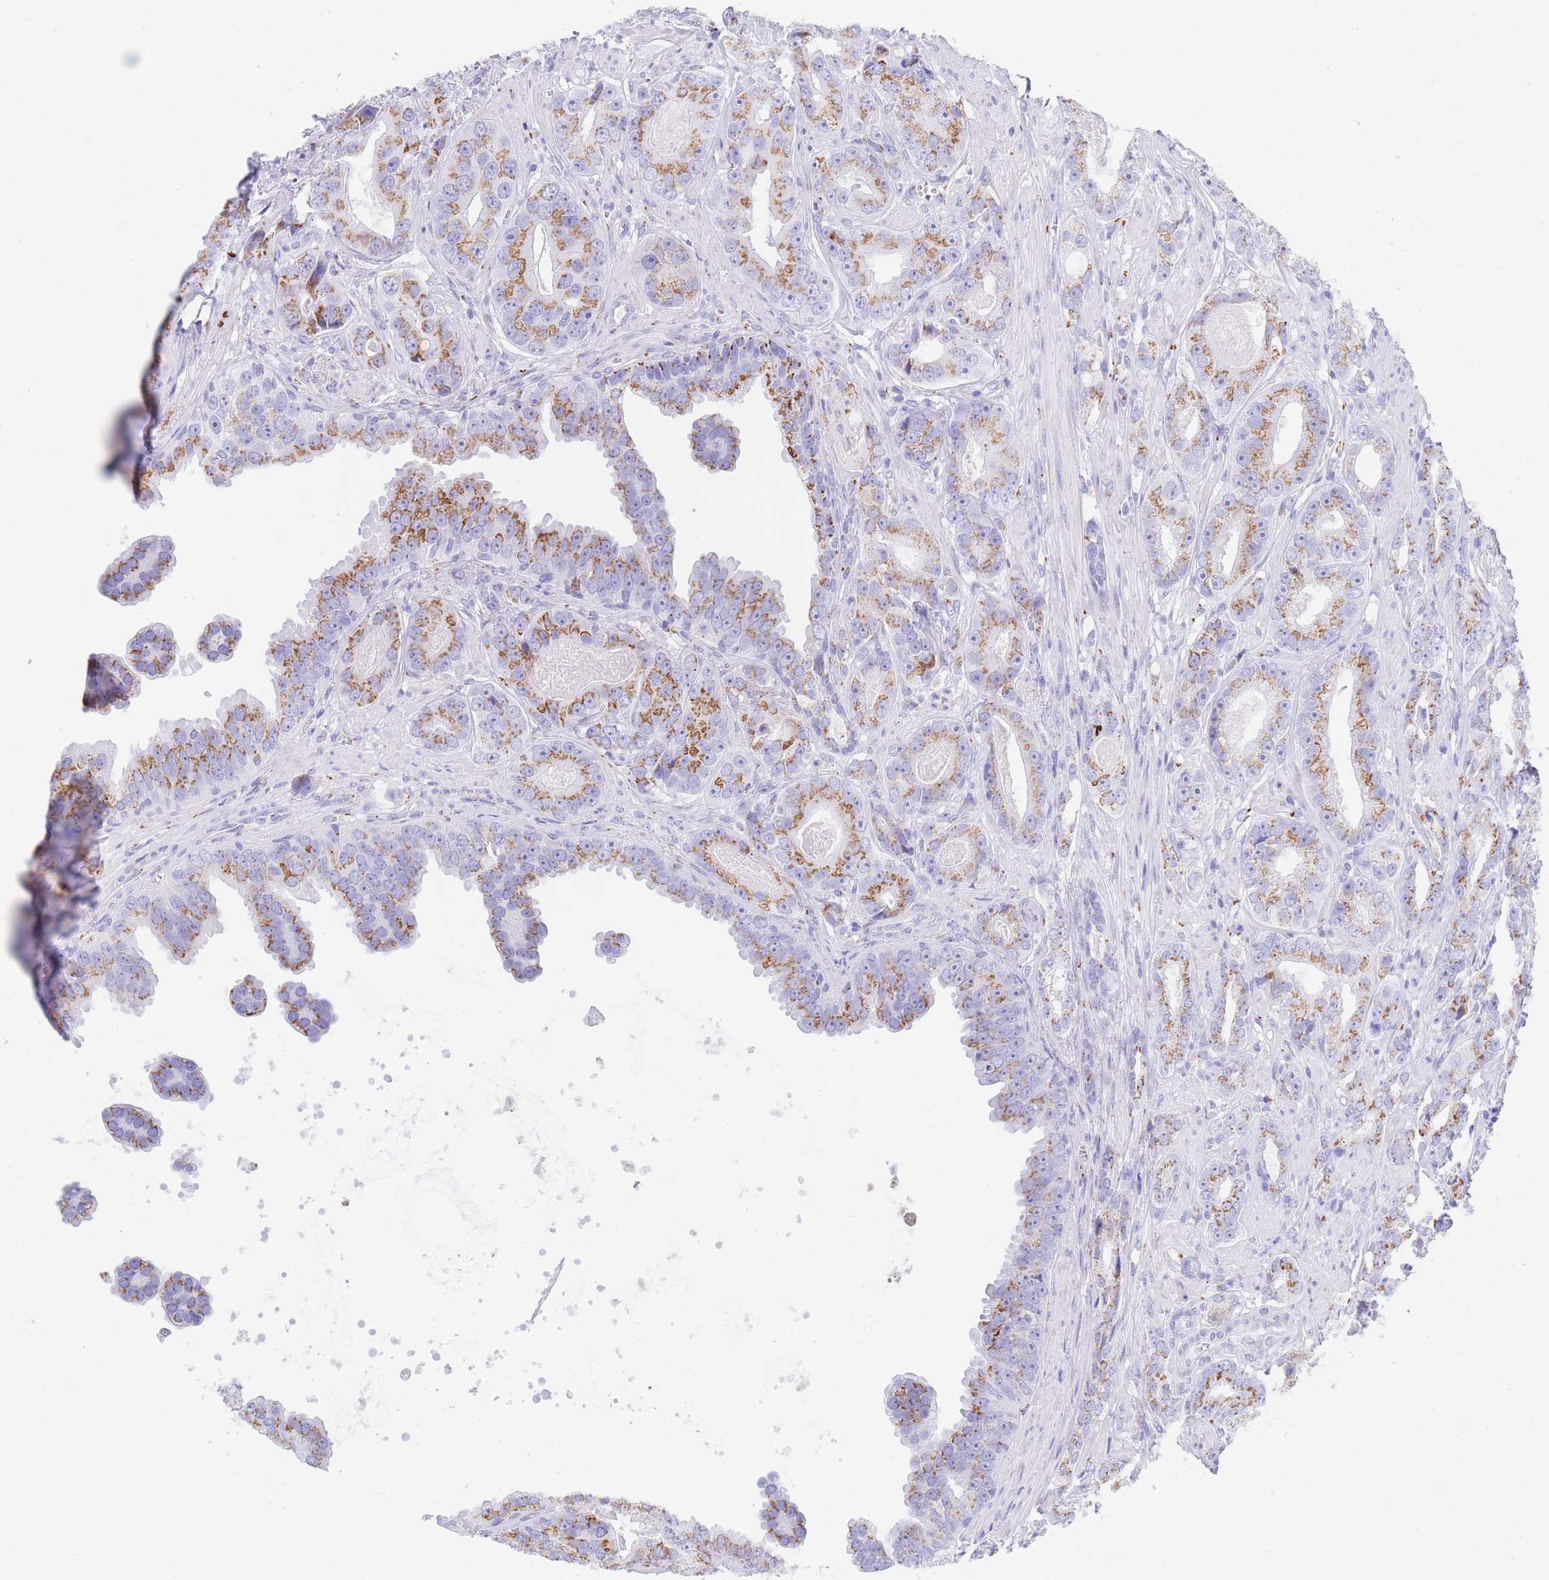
{"staining": {"intensity": "moderate", "quantity": ">75%", "location": "cytoplasmic/membranous"}, "tissue": "prostate cancer", "cell_type": "Tumor cells", "image_type": "cancer", "snomed": [{"axis": "morphology", "description": "Adenocarcinoma, High grade"}, {"axis": "topography", "description": "Prostate"}], "caption": "This is a histology image of immunohistochemistry staining of prostate cancer, which shows moderate expression in the cytoplasmic/membranous of tumor cells.", "gene": "FAM3C", "patient": {"sex": "male", "age": 71}}